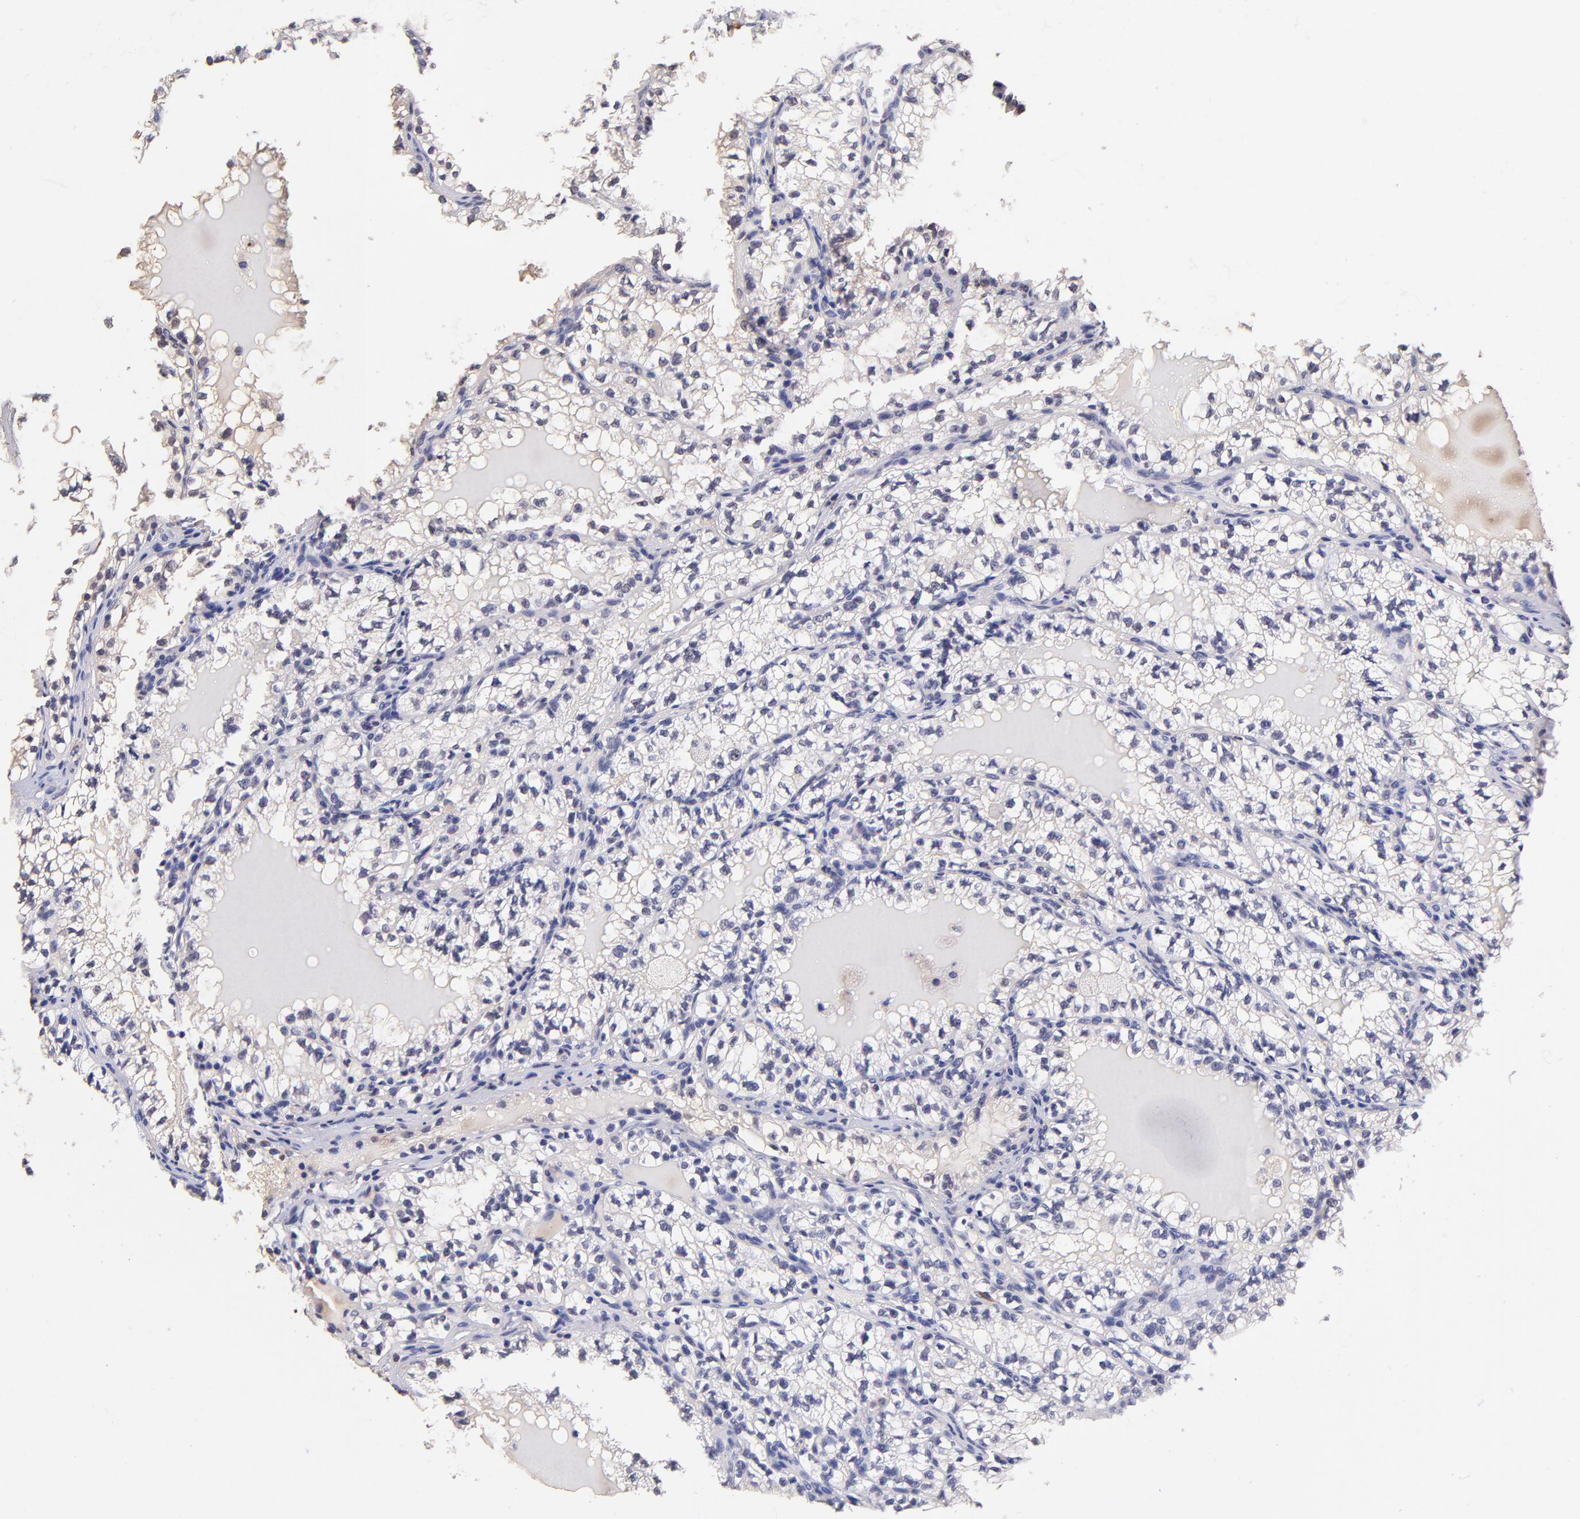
{"staining": {"intensity": "negative", "quantity": "none", "location": "none"}, "tissue": "renal cancer", "cell_type": "Tumor cells", "image_type": "cancer", "snomed": [{"axis": "morphology", "description": "Adenocarcinoma, NOS"}, {"axis": "topography", "description": "Kidney"}], "caption": "Protein analysis of renal adenocarcinoma demonstrates no significant positivity in tumor cells.", "gene": "RNASEL", "patient": {"sex": "male", "age": 61}}